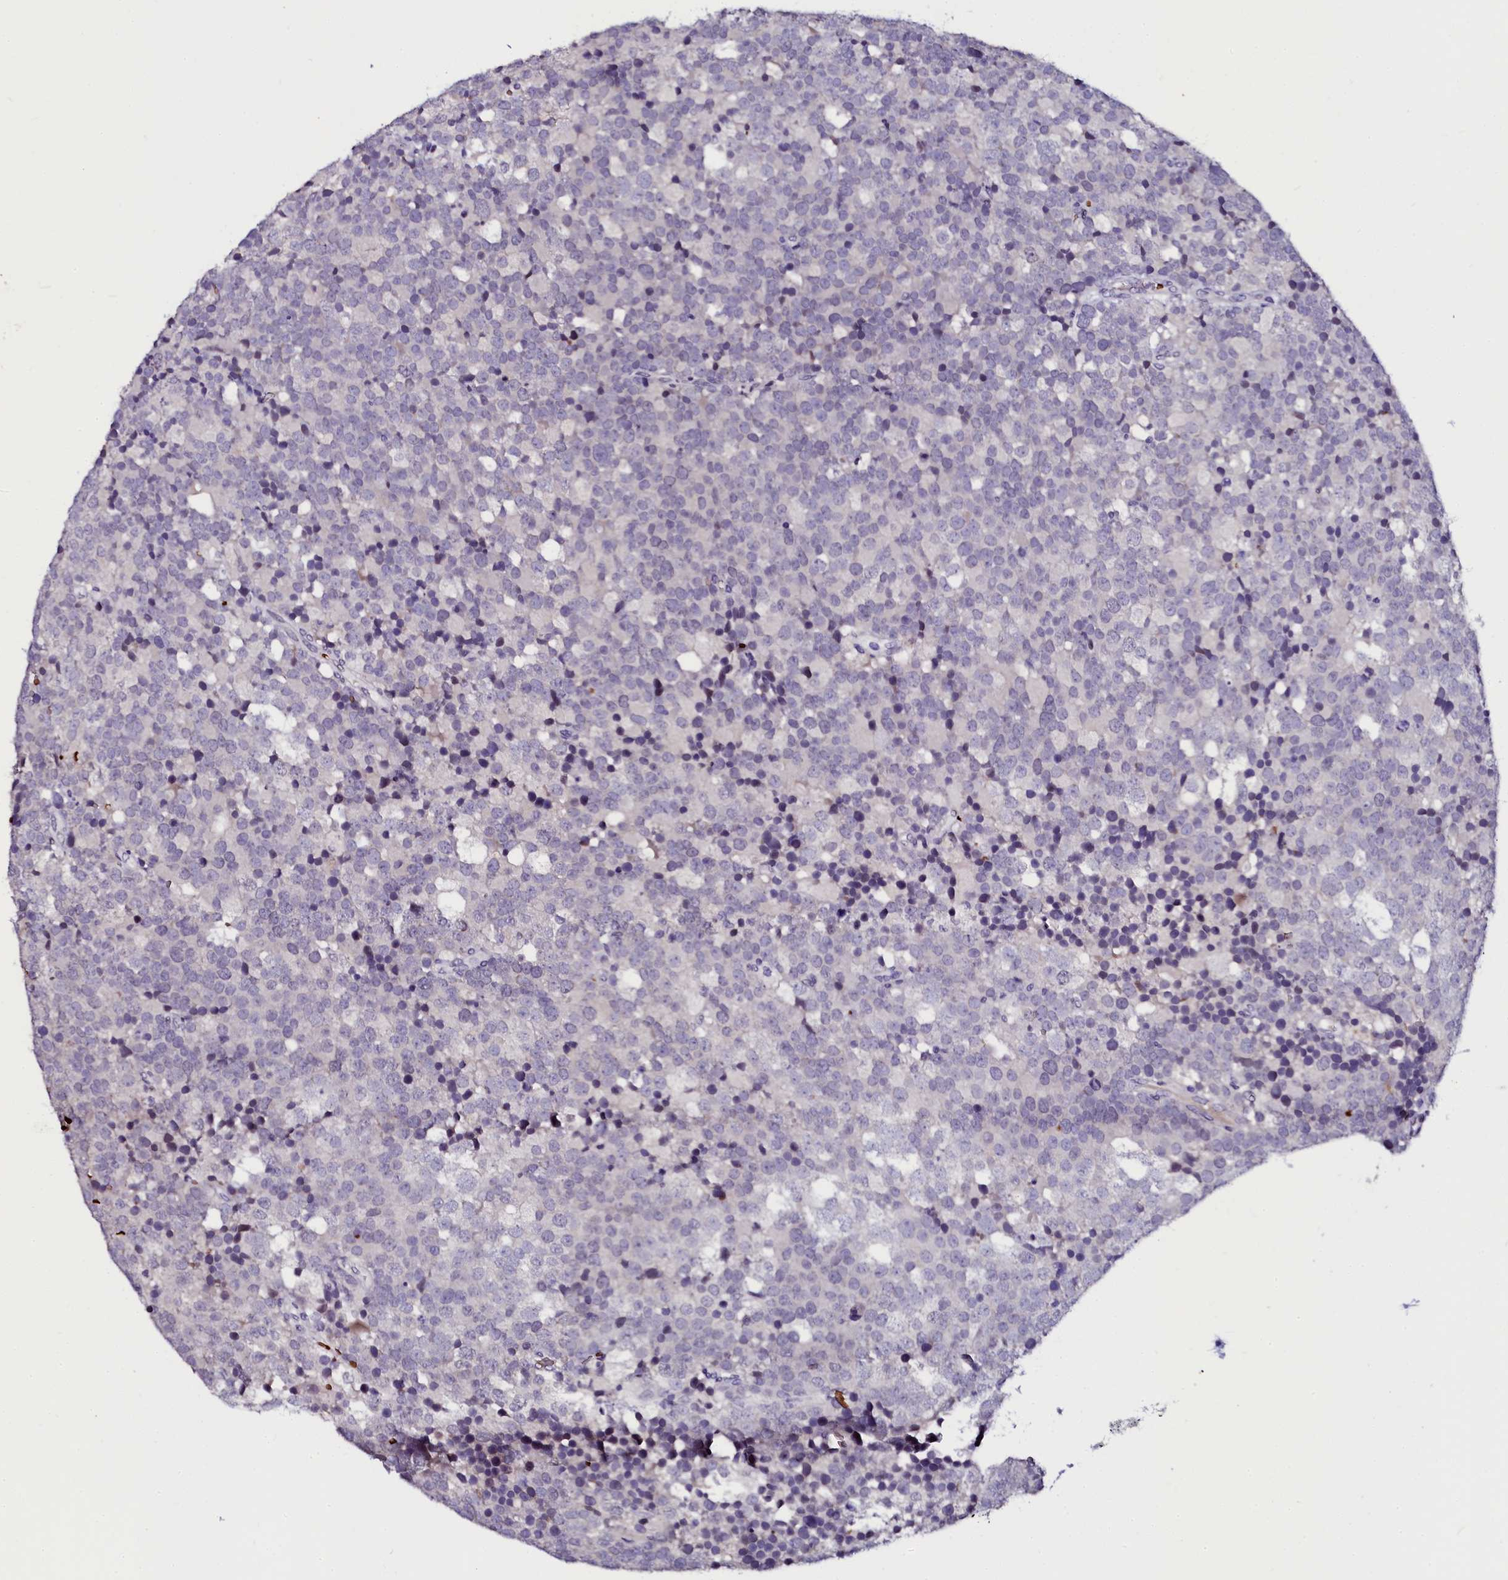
{"staining": {"intensity": "negative", "quantity": "none", "location": "none"}, "tissue": "testis cancer", "cell_type": "Tumor cells", "image_type": "cancer", "snomed": [{"axis": "morphology", "description": "Seminoma, NOS"}, {"axis": "topography", "description": "Testis"}], "caption": "High power microscopy micrograph of an immunohistochemistry (IHC) photomicrograph of testis cancer (seminoma), revealing no significant staining in tumor cells.", "gene": "CTDSPL2", "patient": {"sex": "male", "age": 71}}